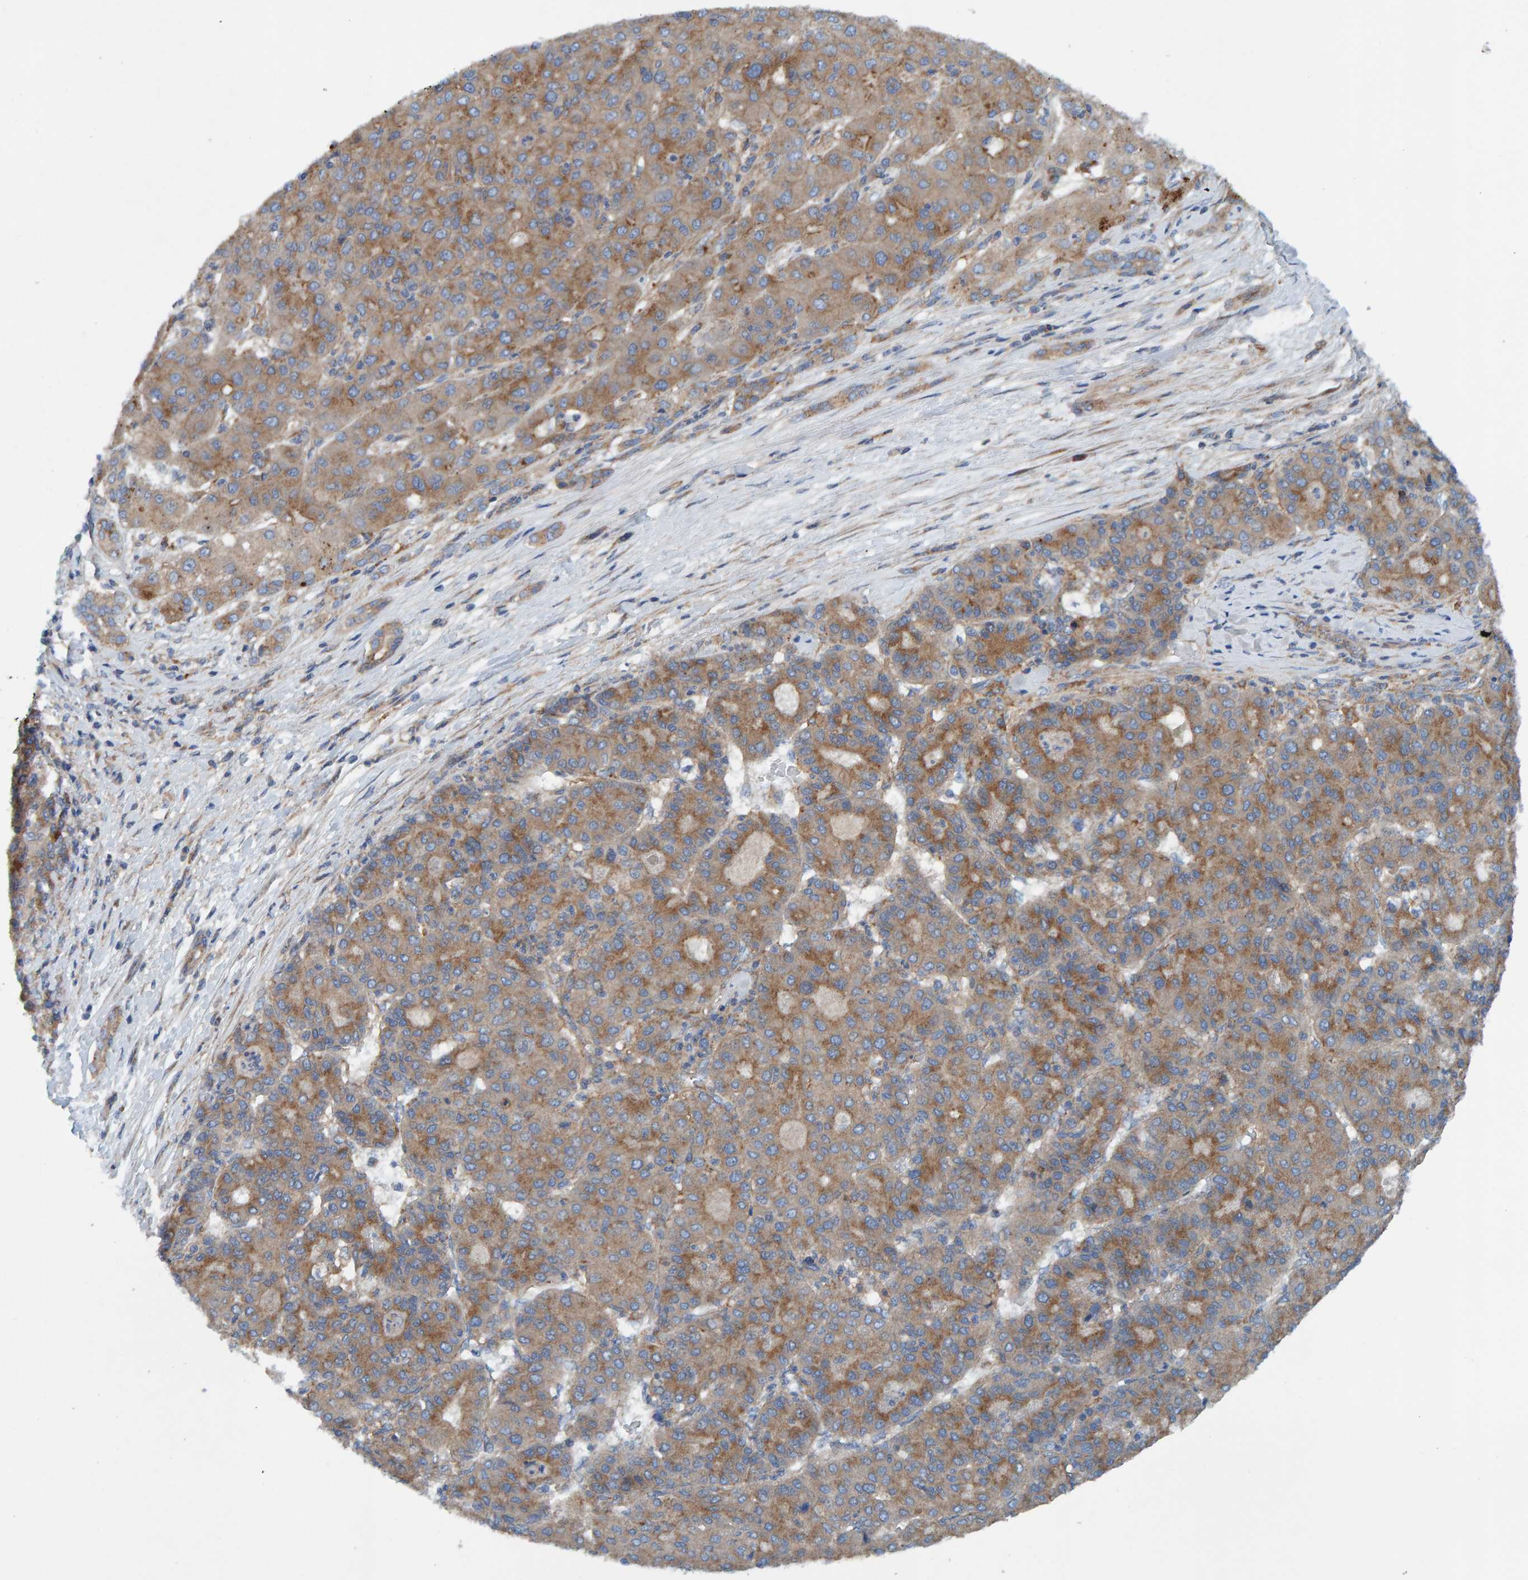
{"staining": {"intensity": "moderate", "quantity": ">75%", "location": "cytoplasmic/membranous"}, "tissue": "liver cancer", "cell_type": "Tumor cells", "image_type": "cancer", "snomed": [{"axis": "morphology", "description": "Carcinoma, Hepatocellular, NOS"}, {"axis": "topography", "description": "Liver"}], "caption": "This is an image of immunohistochemistry (IHC) staining of liver cancer, which shows moderate positivity in the cytoplasmic/membranous of tumor cells.", "gene": "MKLN1", "patient": {"sex": "male", "age": 65}}